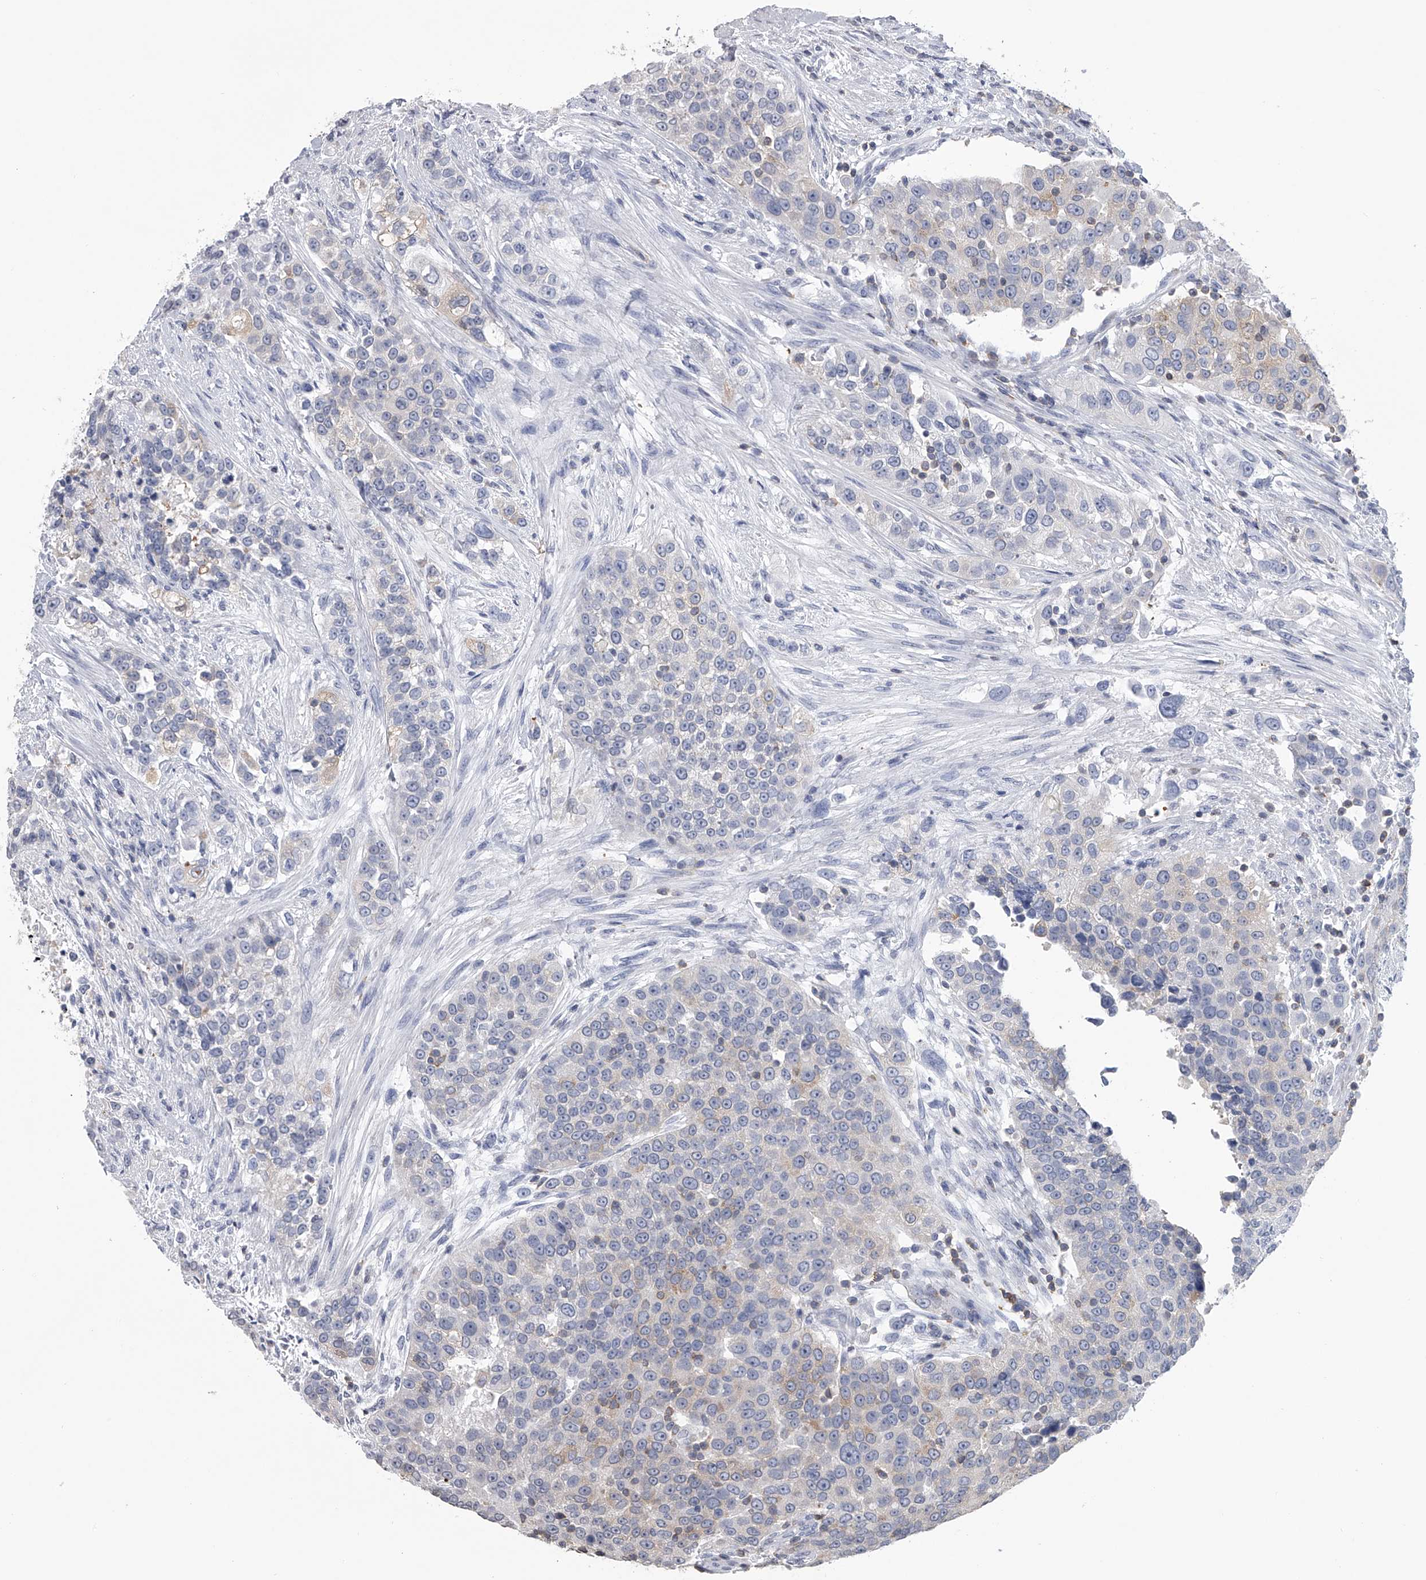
{"staining": {"intensity": "negative", "quantity": "none", "location": "none"}, "tissue": "urothelial cancer", "cell_type": "Tumor cells", "image_type": "cancer", "snomed": [{"axis": "morphology", "description": "Urothelial carcinoma, High grade"}, {"axis": "topography", "description": "Urinary bladder"}], "caption": "A high-resolution micrograph shows immunohistochemistry (IHC) staining of urothelial cancer, which exhibits no significant expression in tumor cells.", "gene": "TASP1", "patient": {"sex": "female", "age": 80}}